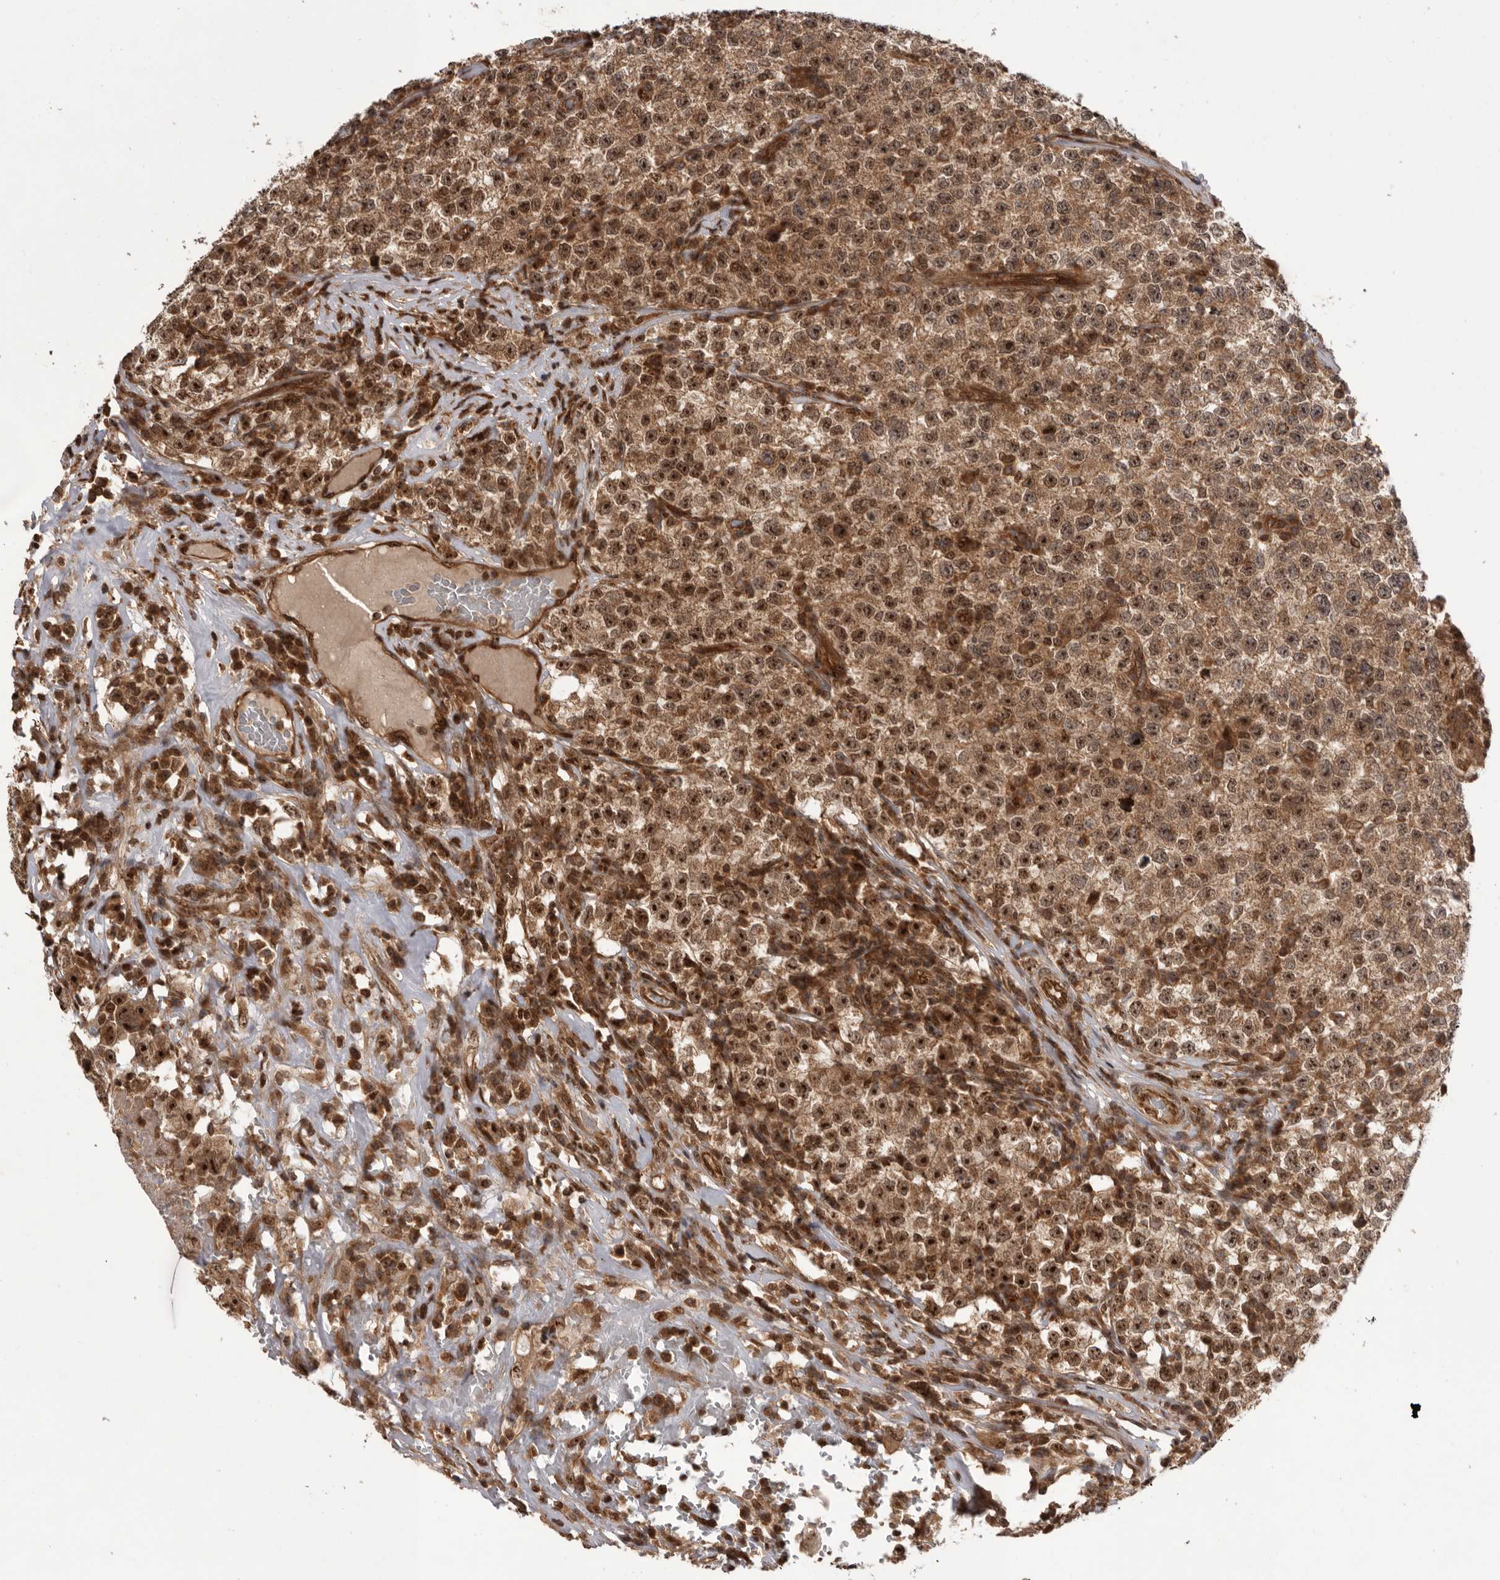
{"staining": {"intensity": "moderate", "quantity": ">75%", "location": "cytoplasmic/membranous,nuclear"}, "tissue": "testis cancer", "cell_type": "Tumor cells", "image_type": "cancer", "snomed": [{"axis": "morphology", "description": "Seminoma, NOS"}, {"axis": "topography", "description": "Testis"}], "caption": "There is medium levels of moderate cytoplasmic/membranous and nuclear expression in tumor cells of seminoma (testis), as demonstrated by immunohistochemical staining (brown color).", "gene": "DHDDS", "patient": {"sex": "male", "age": 22}}